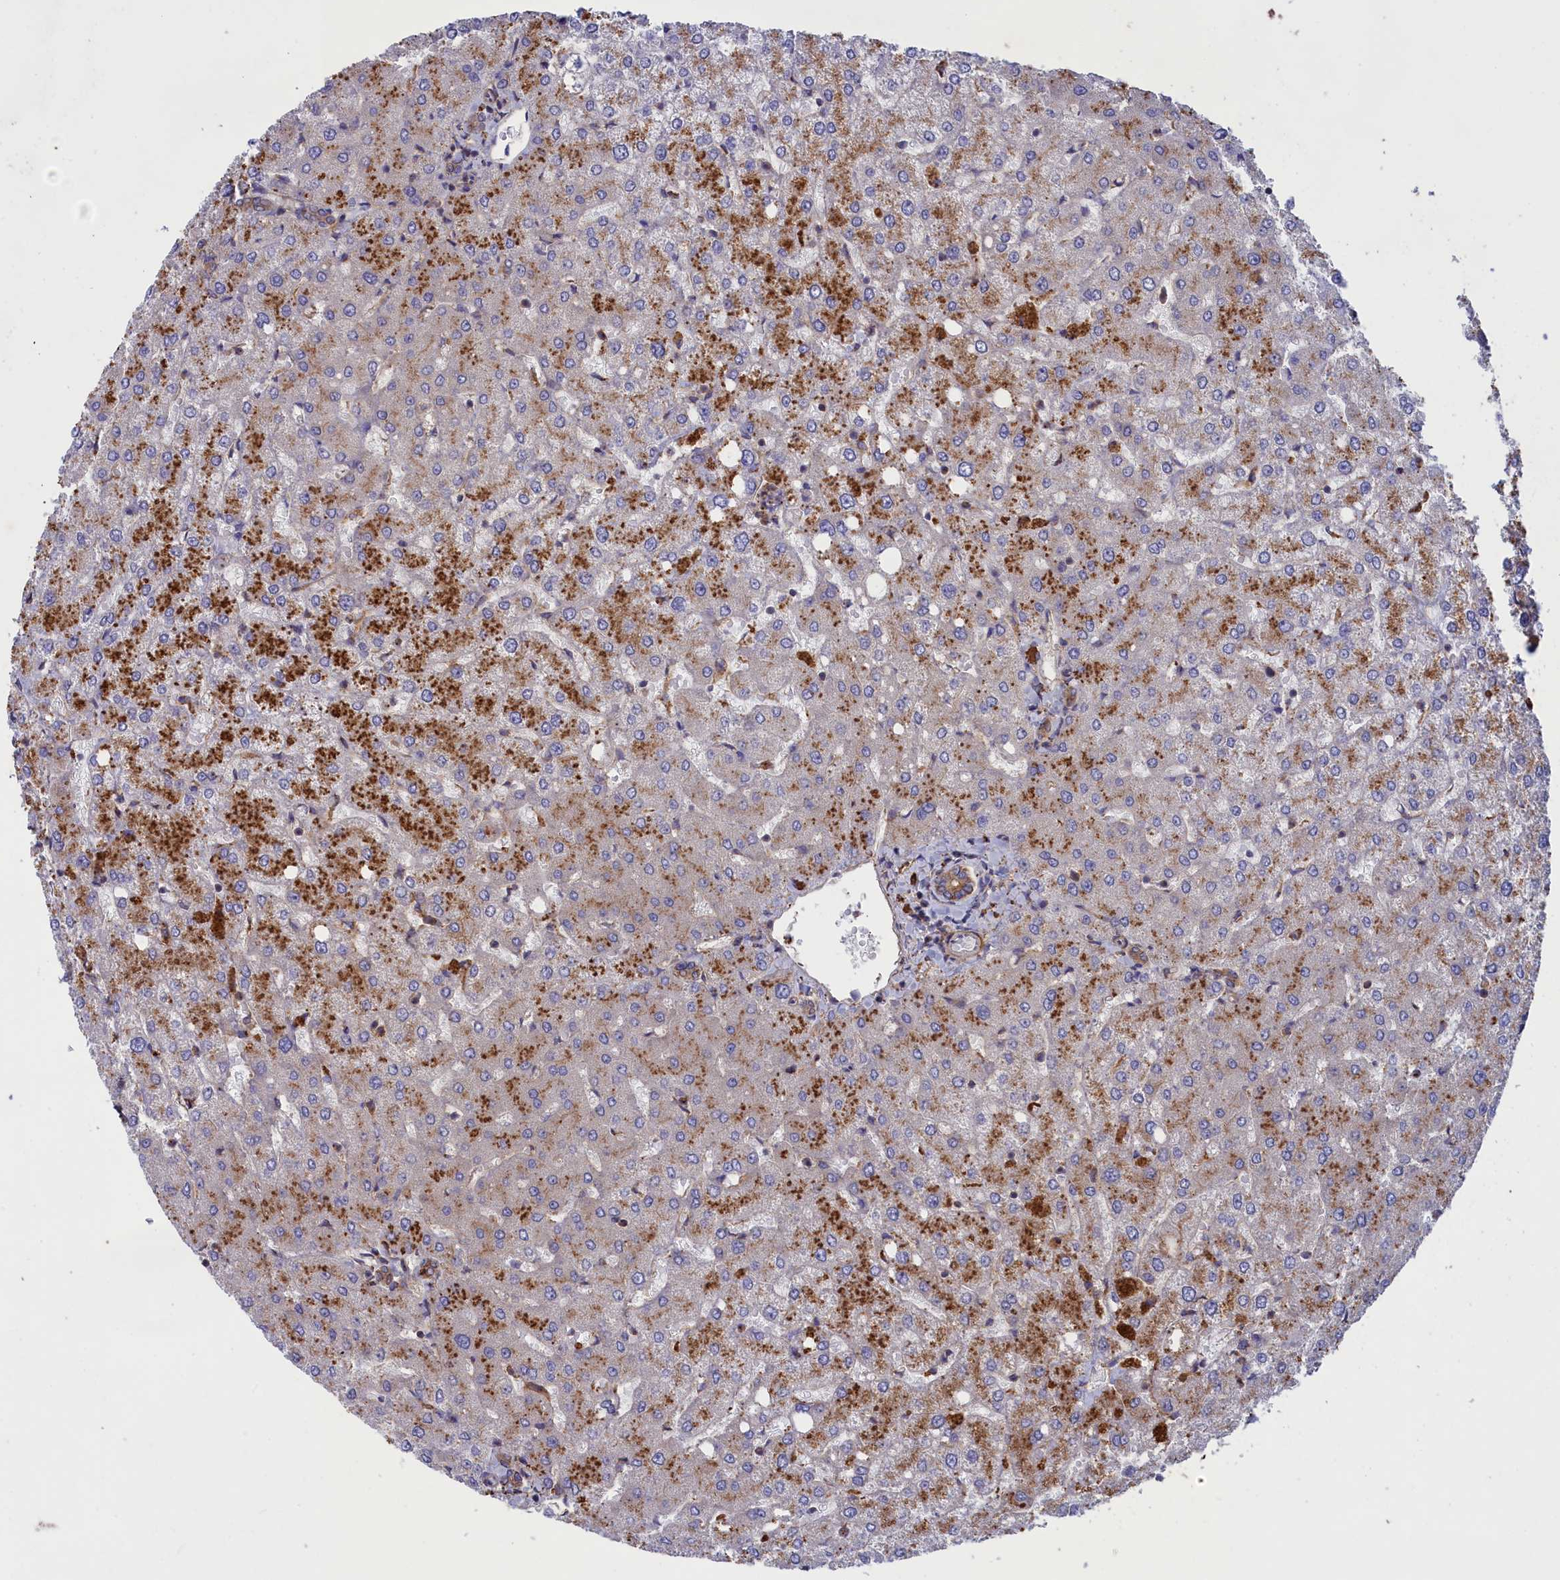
{"staining": {"intensity": "weak", "quantity": ">75%", "location": "cytoplasmic/membranous"}, "tissue": "liver", "cell_type": "Cholangiocytes", "image_type": "normal", "snomed": [{"axis": "morphology", "description": "Normal tissue, NOS"}, {"axis": "topography", "description": "Liver"}], "caption": "Weak cytoplasmic/membranous positivity for a protein is seen in about >75% of cholangiocytes of normal liver using immunohistochemistry (IHC).", "gene": "SCAMP4", "patient": {"sex": "female", "age": 54}}